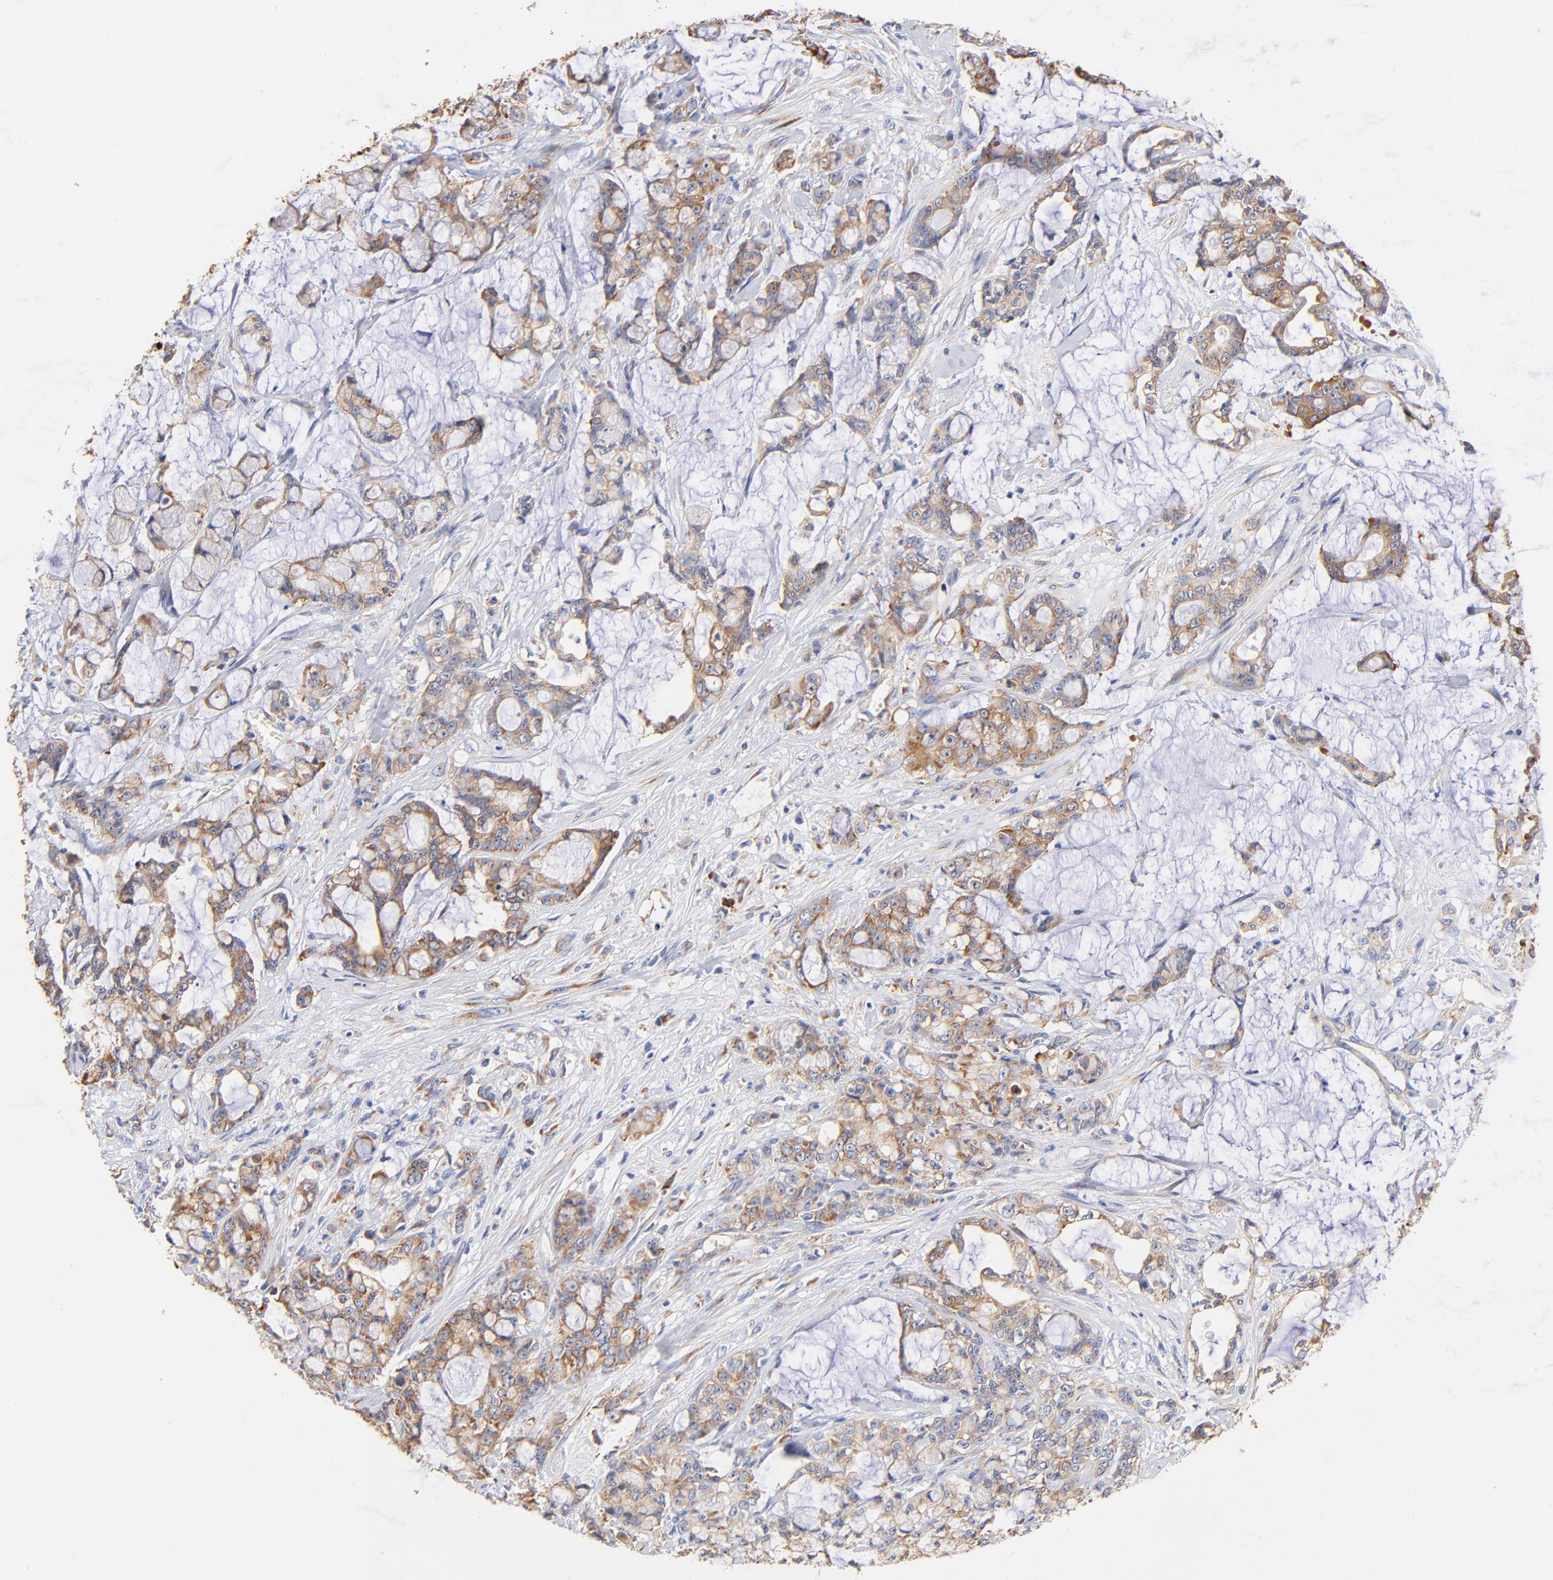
{"staining": {"intensity": "moderate", "quantity": ">75%", "location": "cytoplasmic/membranous"}, "tissue": "pancreatic cancer", "cell_type": "Tumor cells", "image_type": "cancer", "snomed": [{"axis": "morphology", "description": "Adenocarcinoma, NOS"}, {"axis": "topography", "description": "Pancreas"}], "caption": "Pancreatic adenocarcinoma tissue displays moderate cytoplasmic/membranous expression in approximately >75% of tumor cells (Stains: DAB in brown, nuclei in blue, Microscopy: brightfield microscopy at high magnification).", "gene": "RPL27", "patient": {"sex": "female", "age": 73}}